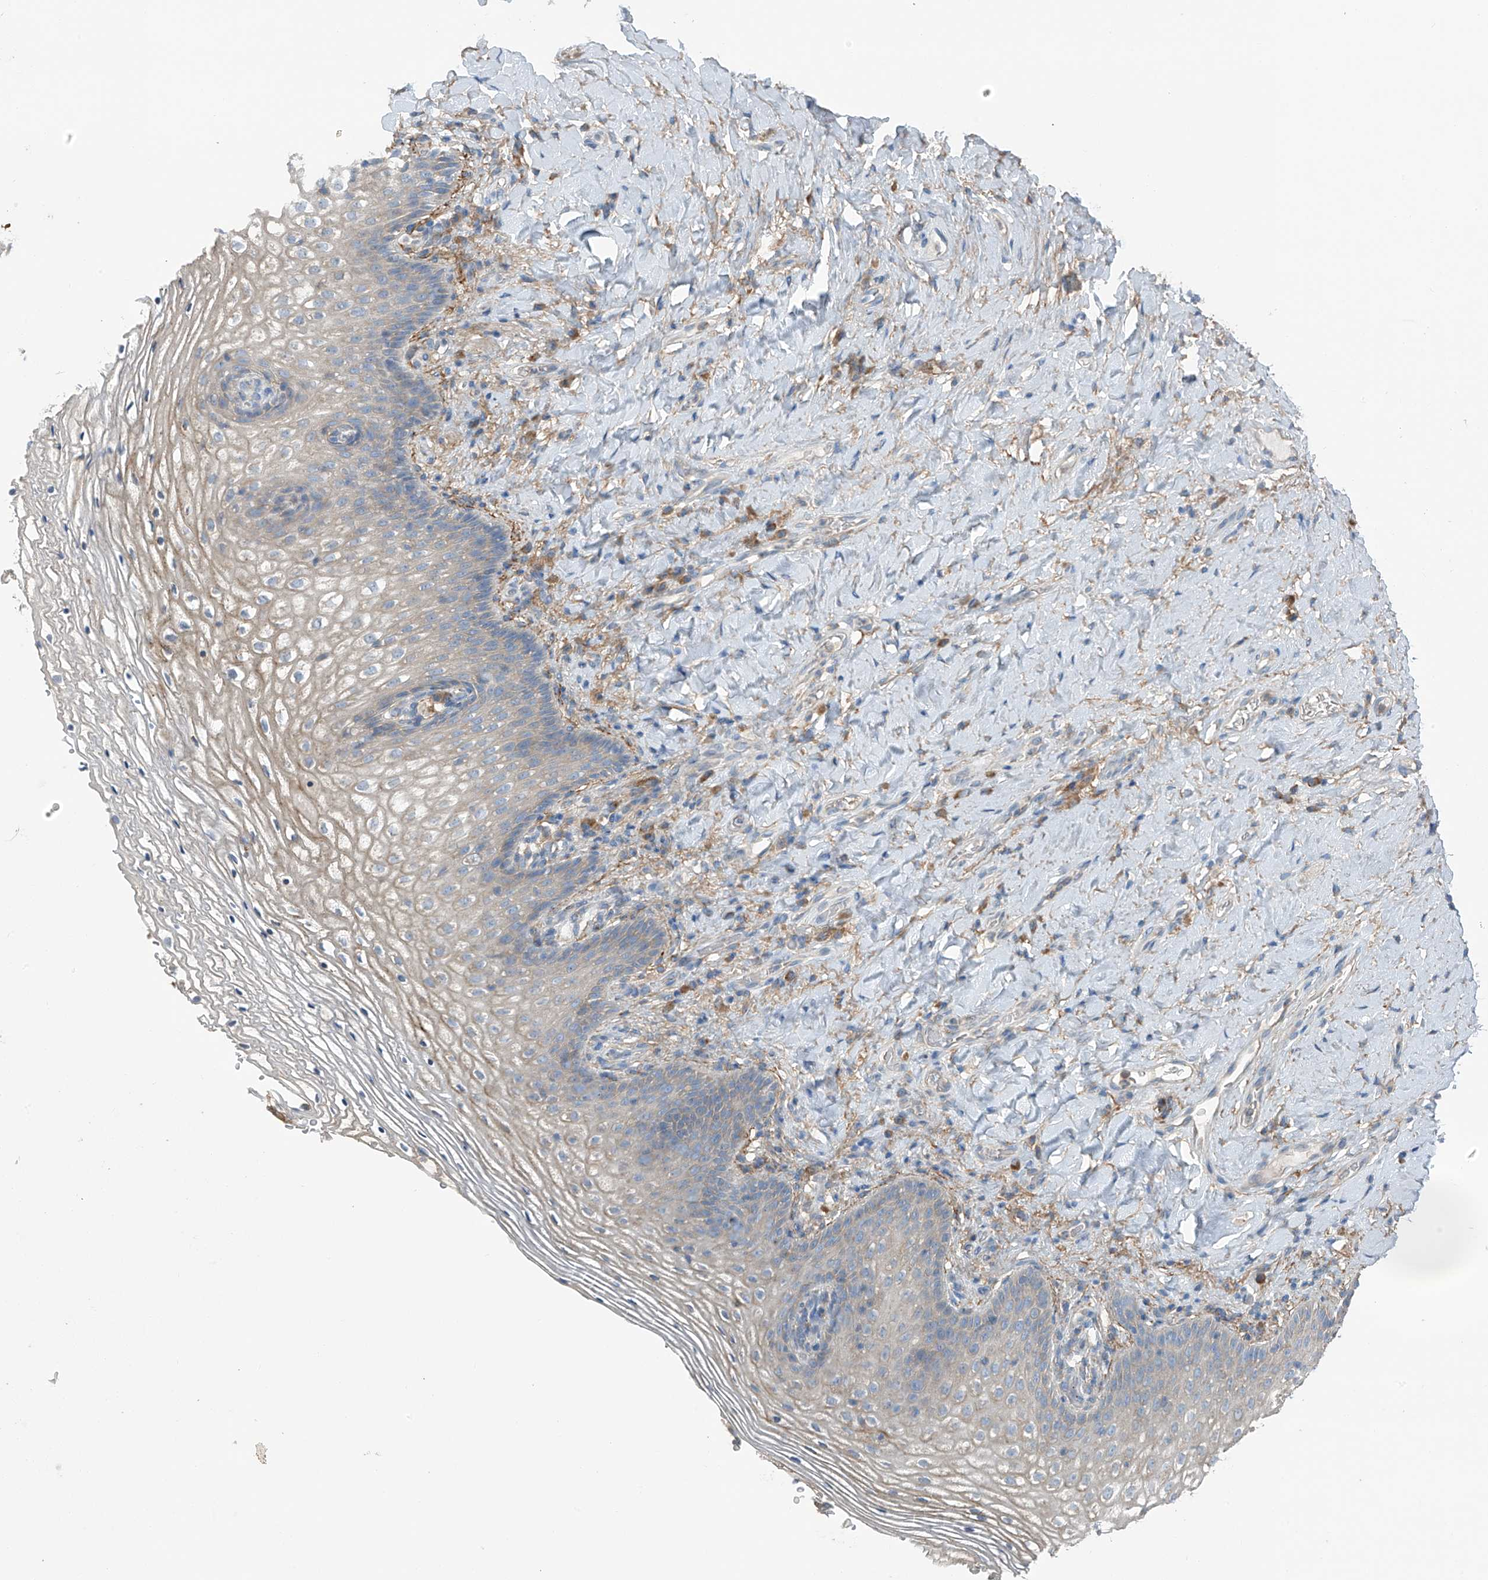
{"staining": {"intensity": "negative", "quantity": "none", "location": "none"}, "tissue": "vagina", "cell_type": "Squamous epithelial cells", "image_type": "normal", "snomed": [{"axis": "morphology", "description": "Normal tissue, NOS"}, {"axis": "topography", "description": "Vagina"}], "caption": "The IHC photomicrograph has no significant expression in squamous epithelial cells of vagina.", "gene": "GALNTL6", "patient": {"sex": "female", "age": 60}}